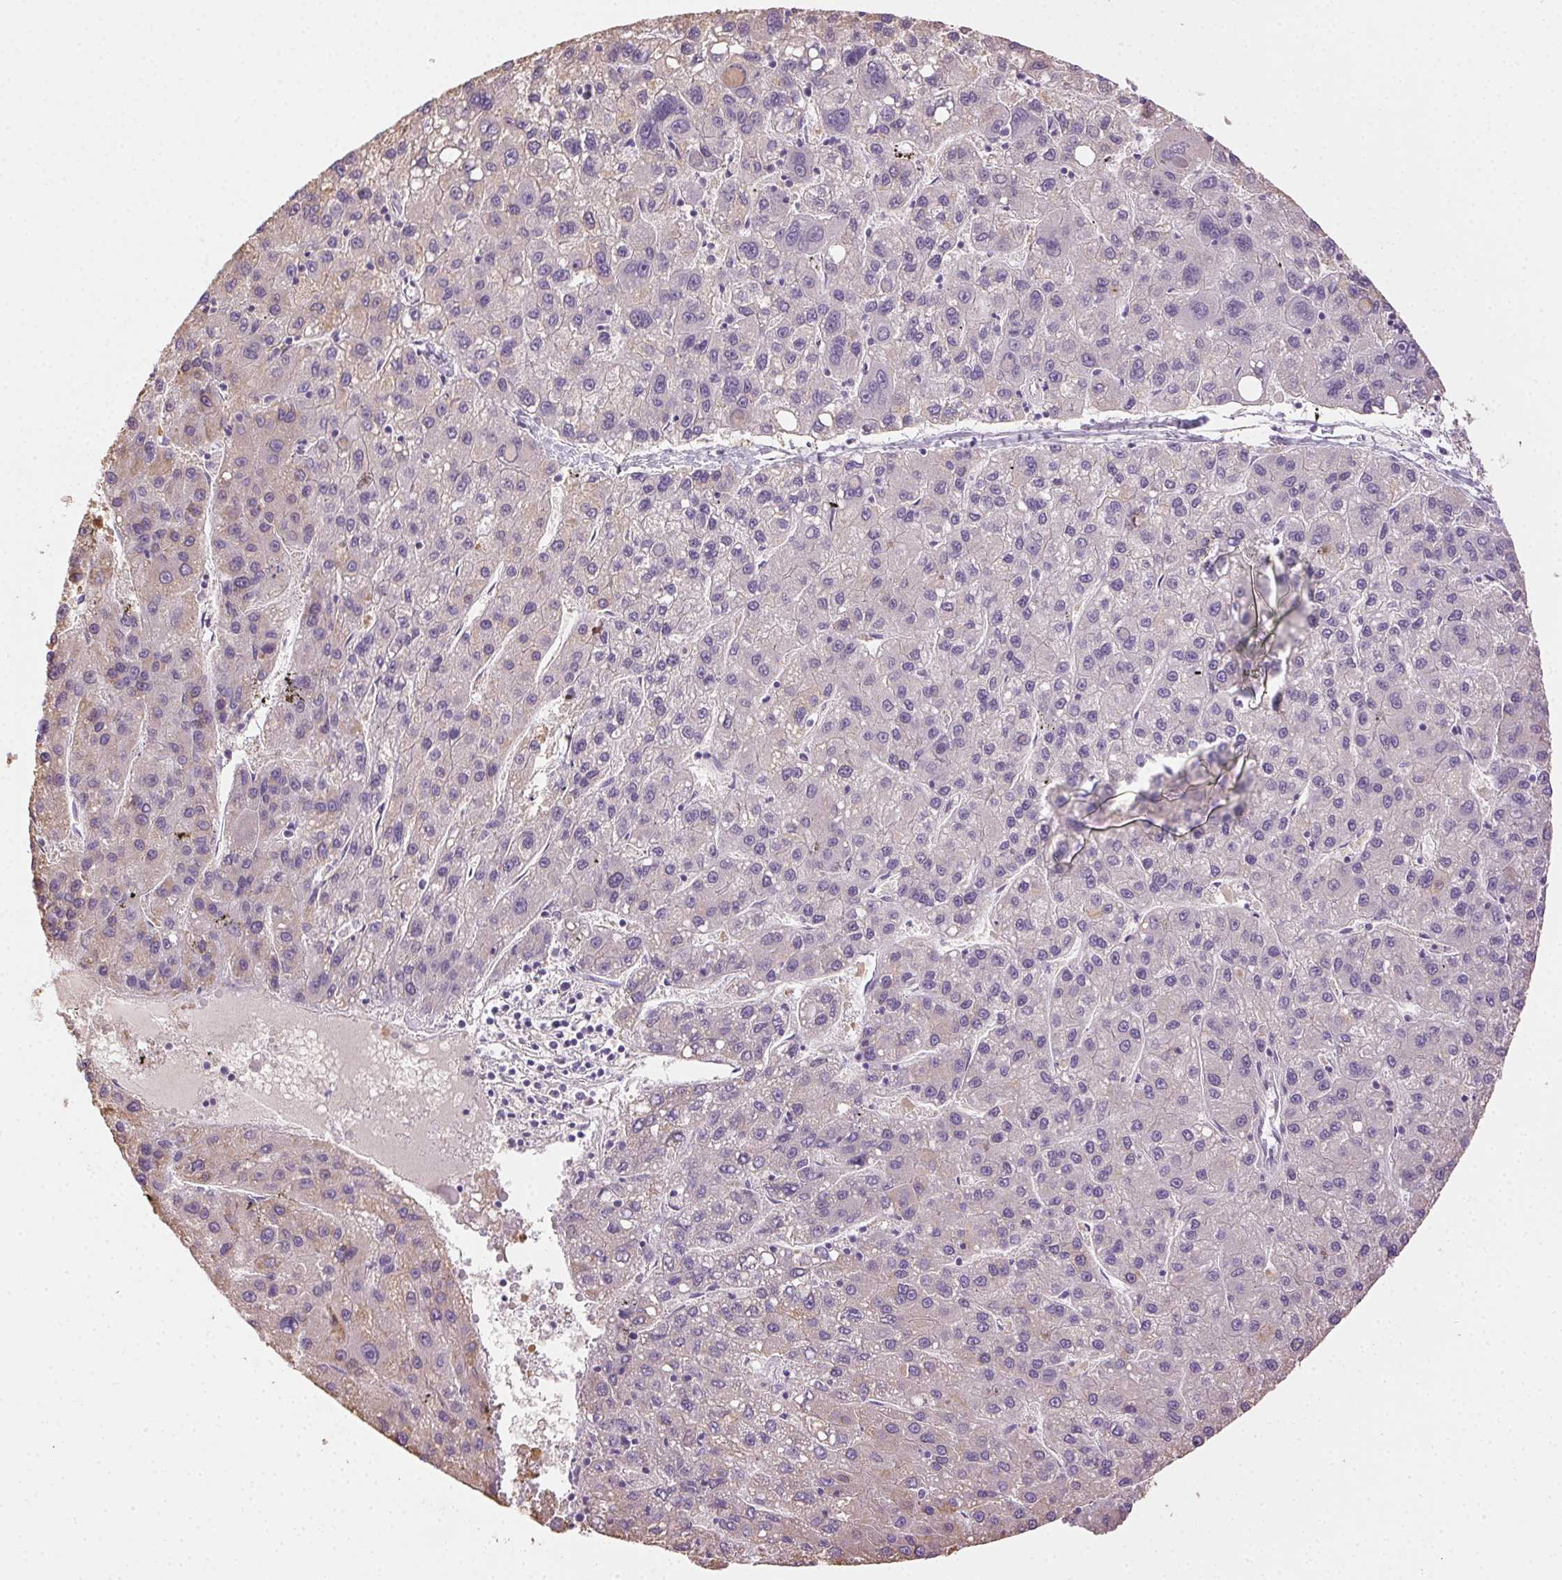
{"staining": {"intensity": "negative", "quantity": "none", "location": "none"}, "tissue": "liver cancer", "cell_type": "Tumor cells", "image_type": "cancer", "snomed": [{"axis": "morphology", "description": "Carcinoma, Hepatocellular, NOS"}, {"axis": "topography", "description": "Liver"}], "caption": "Tumor cells are negative for brown protein staining in hepatocellular carcinoma (liver).", "gene": "CLDN10", "patient": {"sex": "female", "age": 82}}